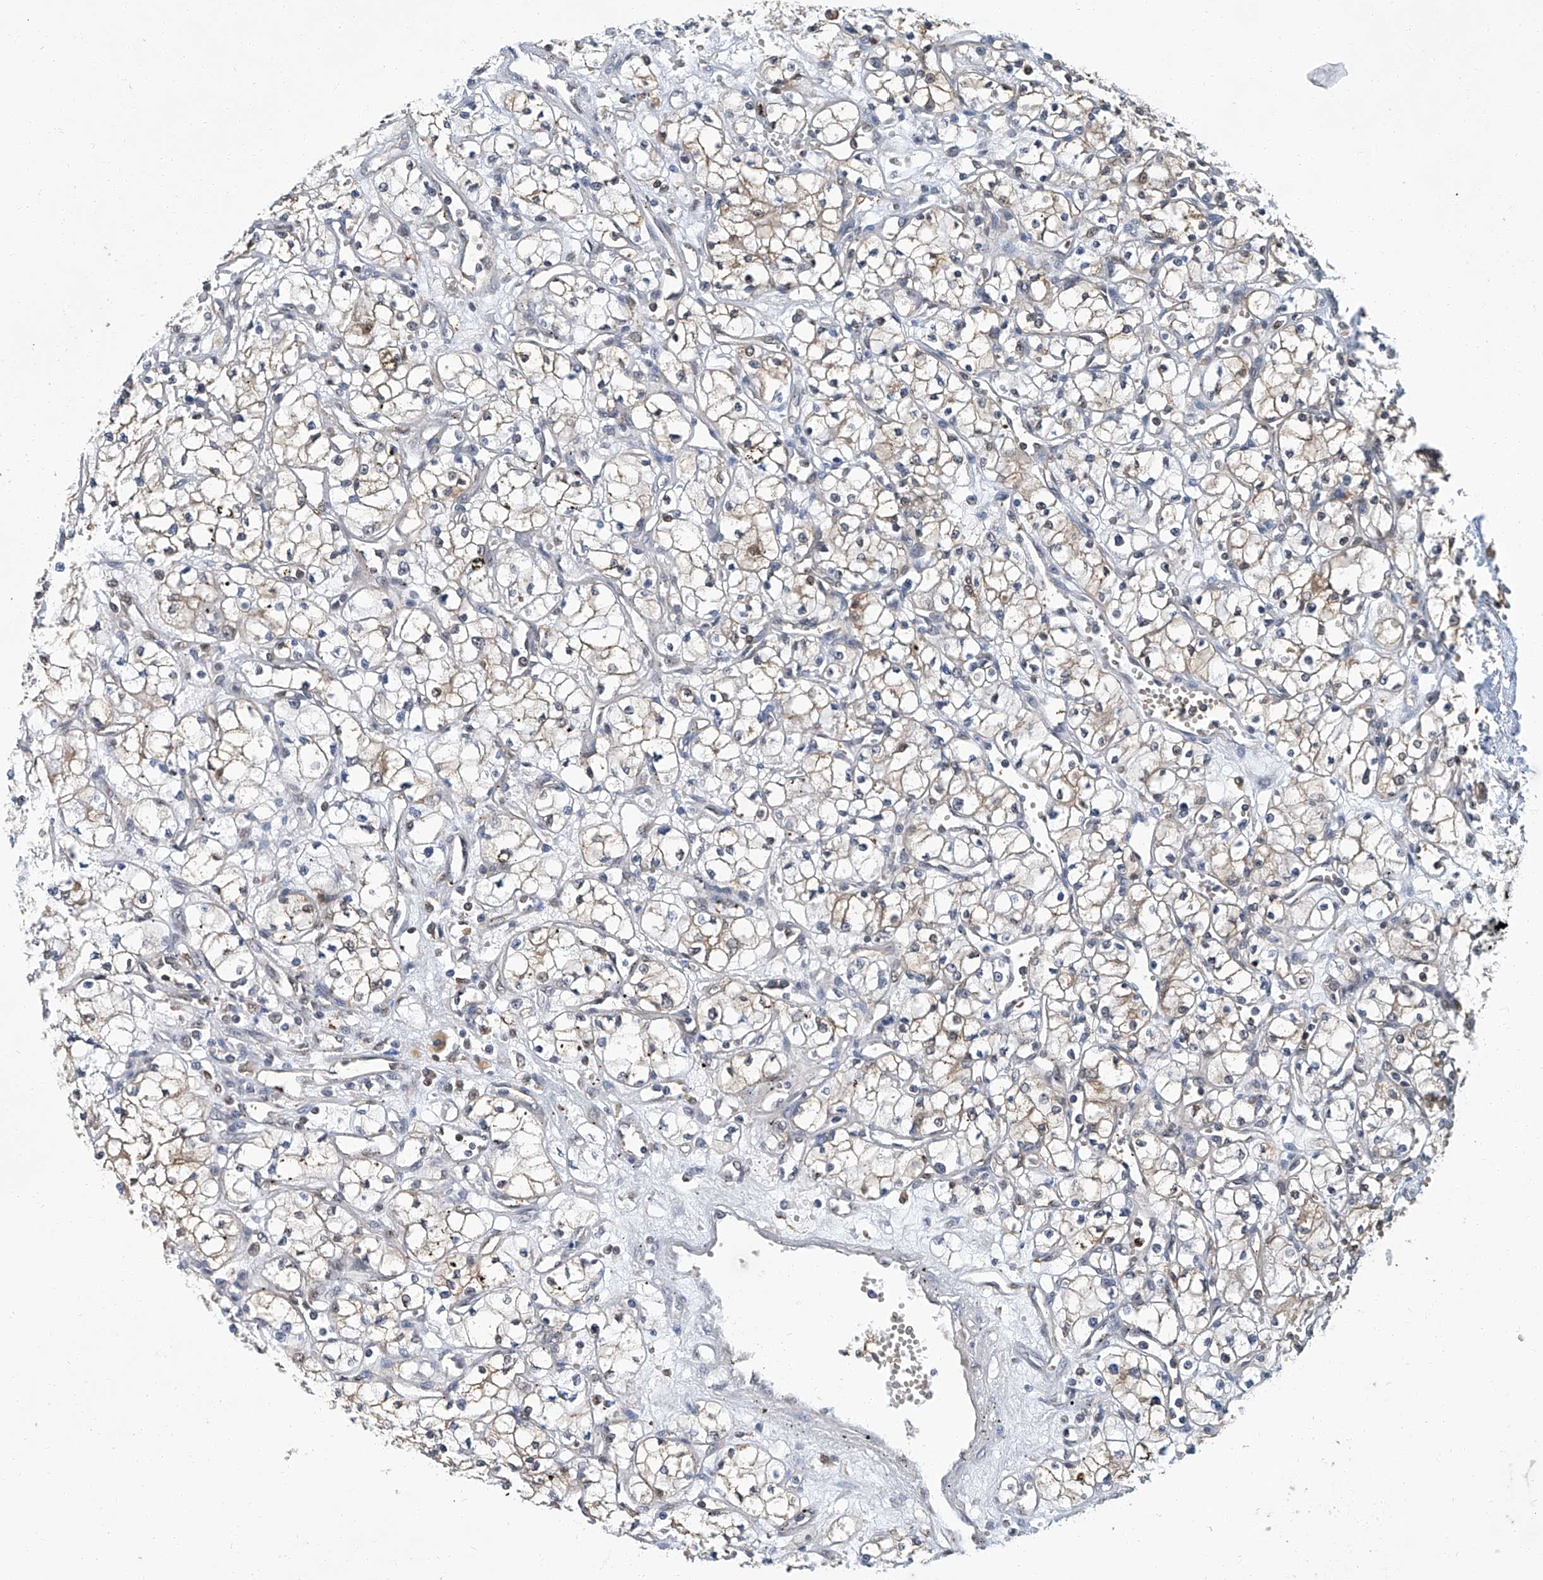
{"staining": {"intensity": "weak", "quantity": "25%-75%", "location": "cytoplasmic/membranous"}, "tissue": "renal cancer", "cell_type": "Tumor cells", "image_type": "cancer", "snomed": [{"axis": "morphology", "description": "Adenocarcinoma, NOS"}, {"axis": "topography", "description": "Kidney"}], "caption": "Protein expression analysis of renal adenocarcinoma reveals weak cytoplasmic/membranous expression in approximately 25%-75% of tumor cells.", "gene": "PSMB10", "patient": {"sex": "male", "age": 59}}